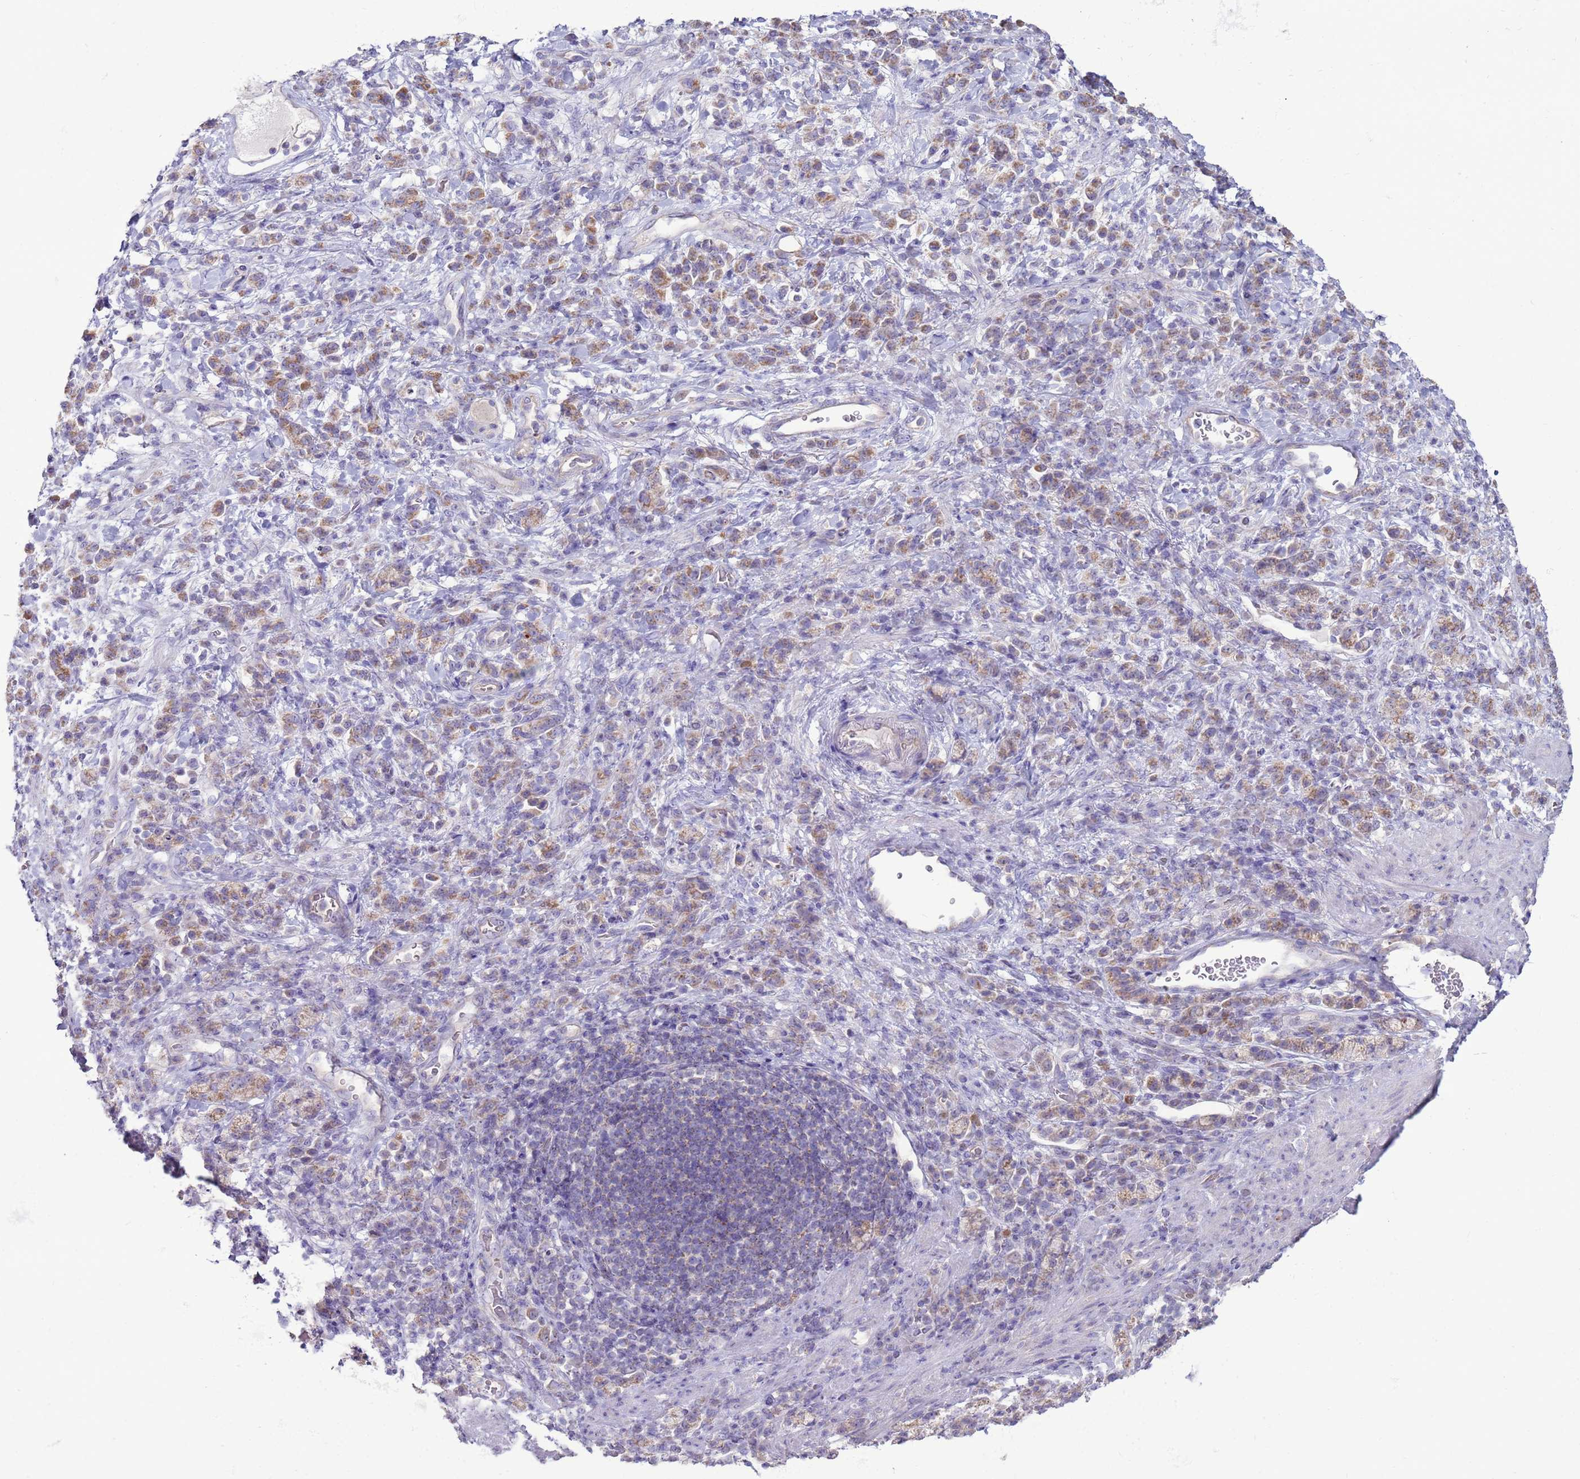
{"staining": {"intensity": "moderate", "quantity": ">75%", "location": "cytoplasmic/membranous"}, "tissue": "stomach cancer", "cell_type": "Tumor cells", "image_type": "cancer", "snomed": [{"axis": "morphology", "description": "Adenocarcinoma, NOS"}, {"axis": "topography", "description": "Stomach"}], "caption": "Immunohistochemistry of human adenocarcinoma (stomach) displays medium levels of moderate cytoplasmic/membranous expression in about >75% of tumor cells.", "gene": "TRAPPC4", "patient": {"sex": "male", "age": 77}}